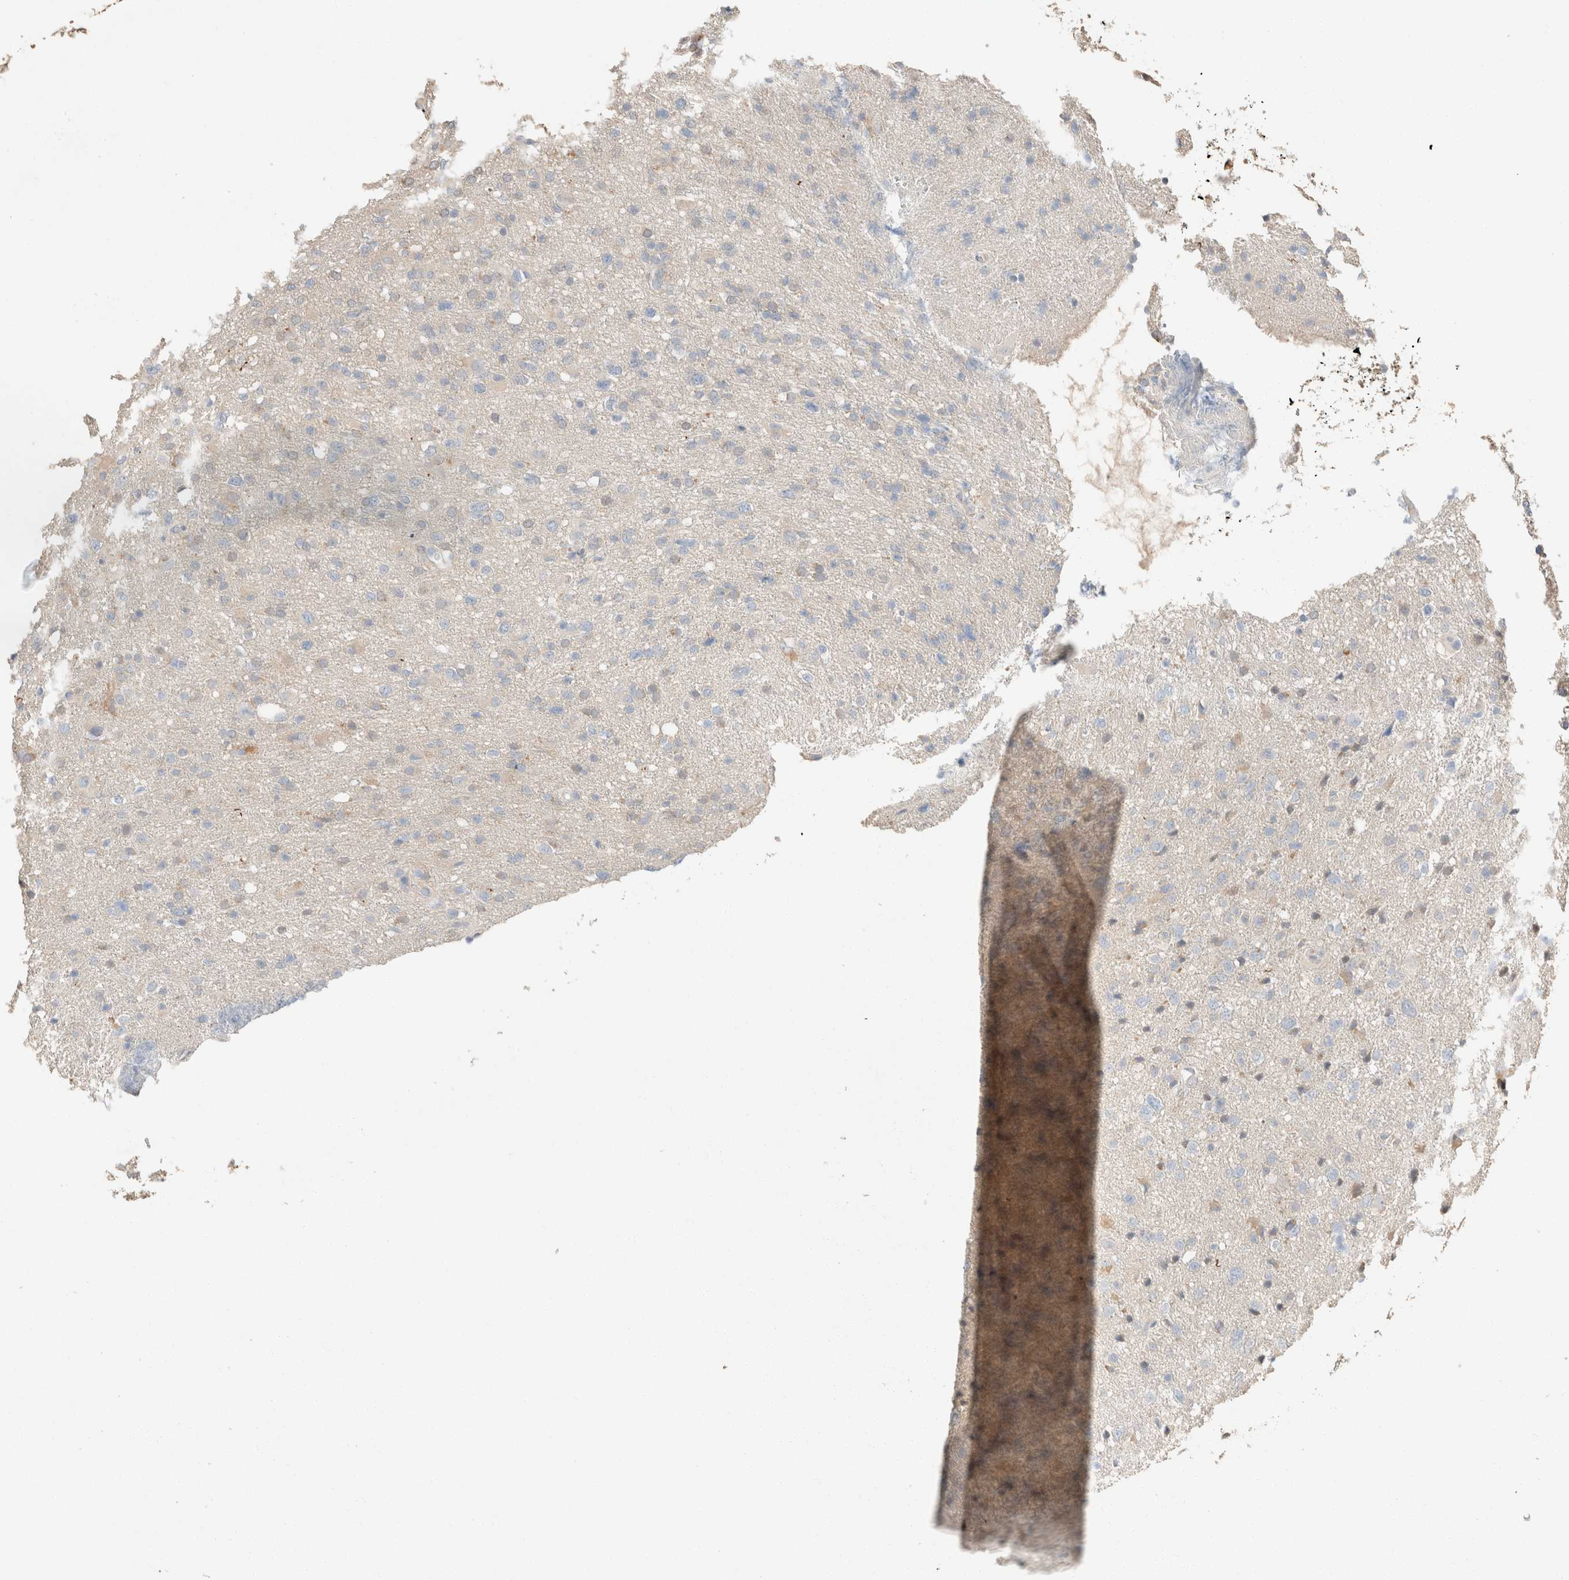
{"staining": {"intensity": "negative", "quantity": "none", "location": "none"}, "tissue": "glioma", "cell_type": "Tumor cells", "image_type": "cancer", "snomed": [{"axis": "morphology", "description": "Glioma, malignant, High grade"}, {"axis": "topography", "description": "Brain"}], "caption": "This is an IHC image of glioma. There is no positivity in tumor cells.", "gene": "TUBD1", "patient": {"sex": "female", "age": 57}}